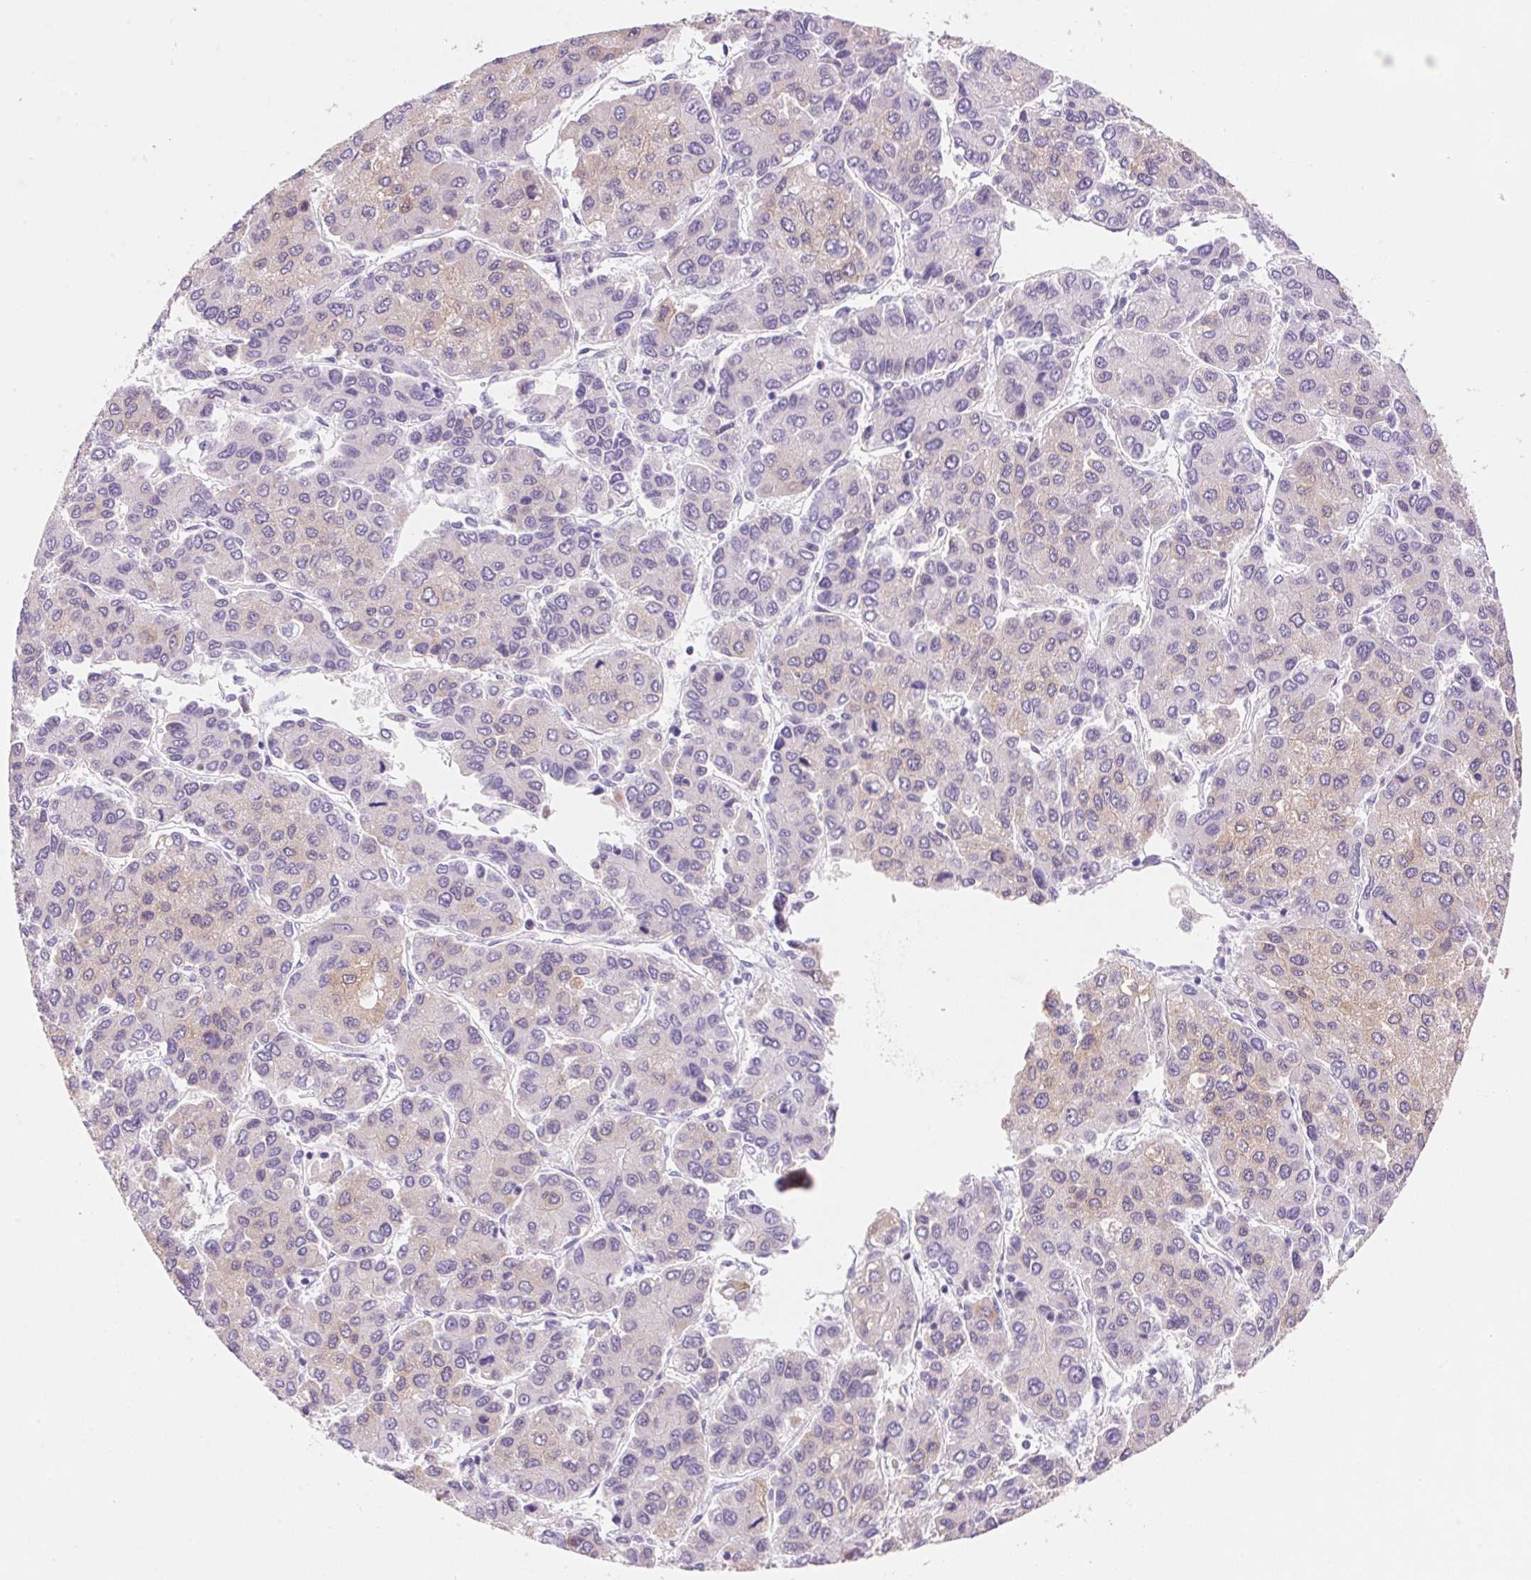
{"staining": {"intensity": "weak", "quantity": "<25%", "location": "cytoplasmic/membranous"}, "tissue": "liver cancer", "cell_type": "Tumor cells", "image_type": "cancer", "snomed": [{"axis": "morphology", "description": "Carcinoma, Hepatocellular, NOS"}, {"axis": "topography", "description": "Liver"}], "caption": "This photomicrograph is of liver cancer (hepatocellular carcinoma) stained with IHC to label a protein in brown with the nuclei are counter-stained blue. There is no expression in tumor cells.", "gene": "DHCR24", "patient": {"sex": "female", "age": 66}}